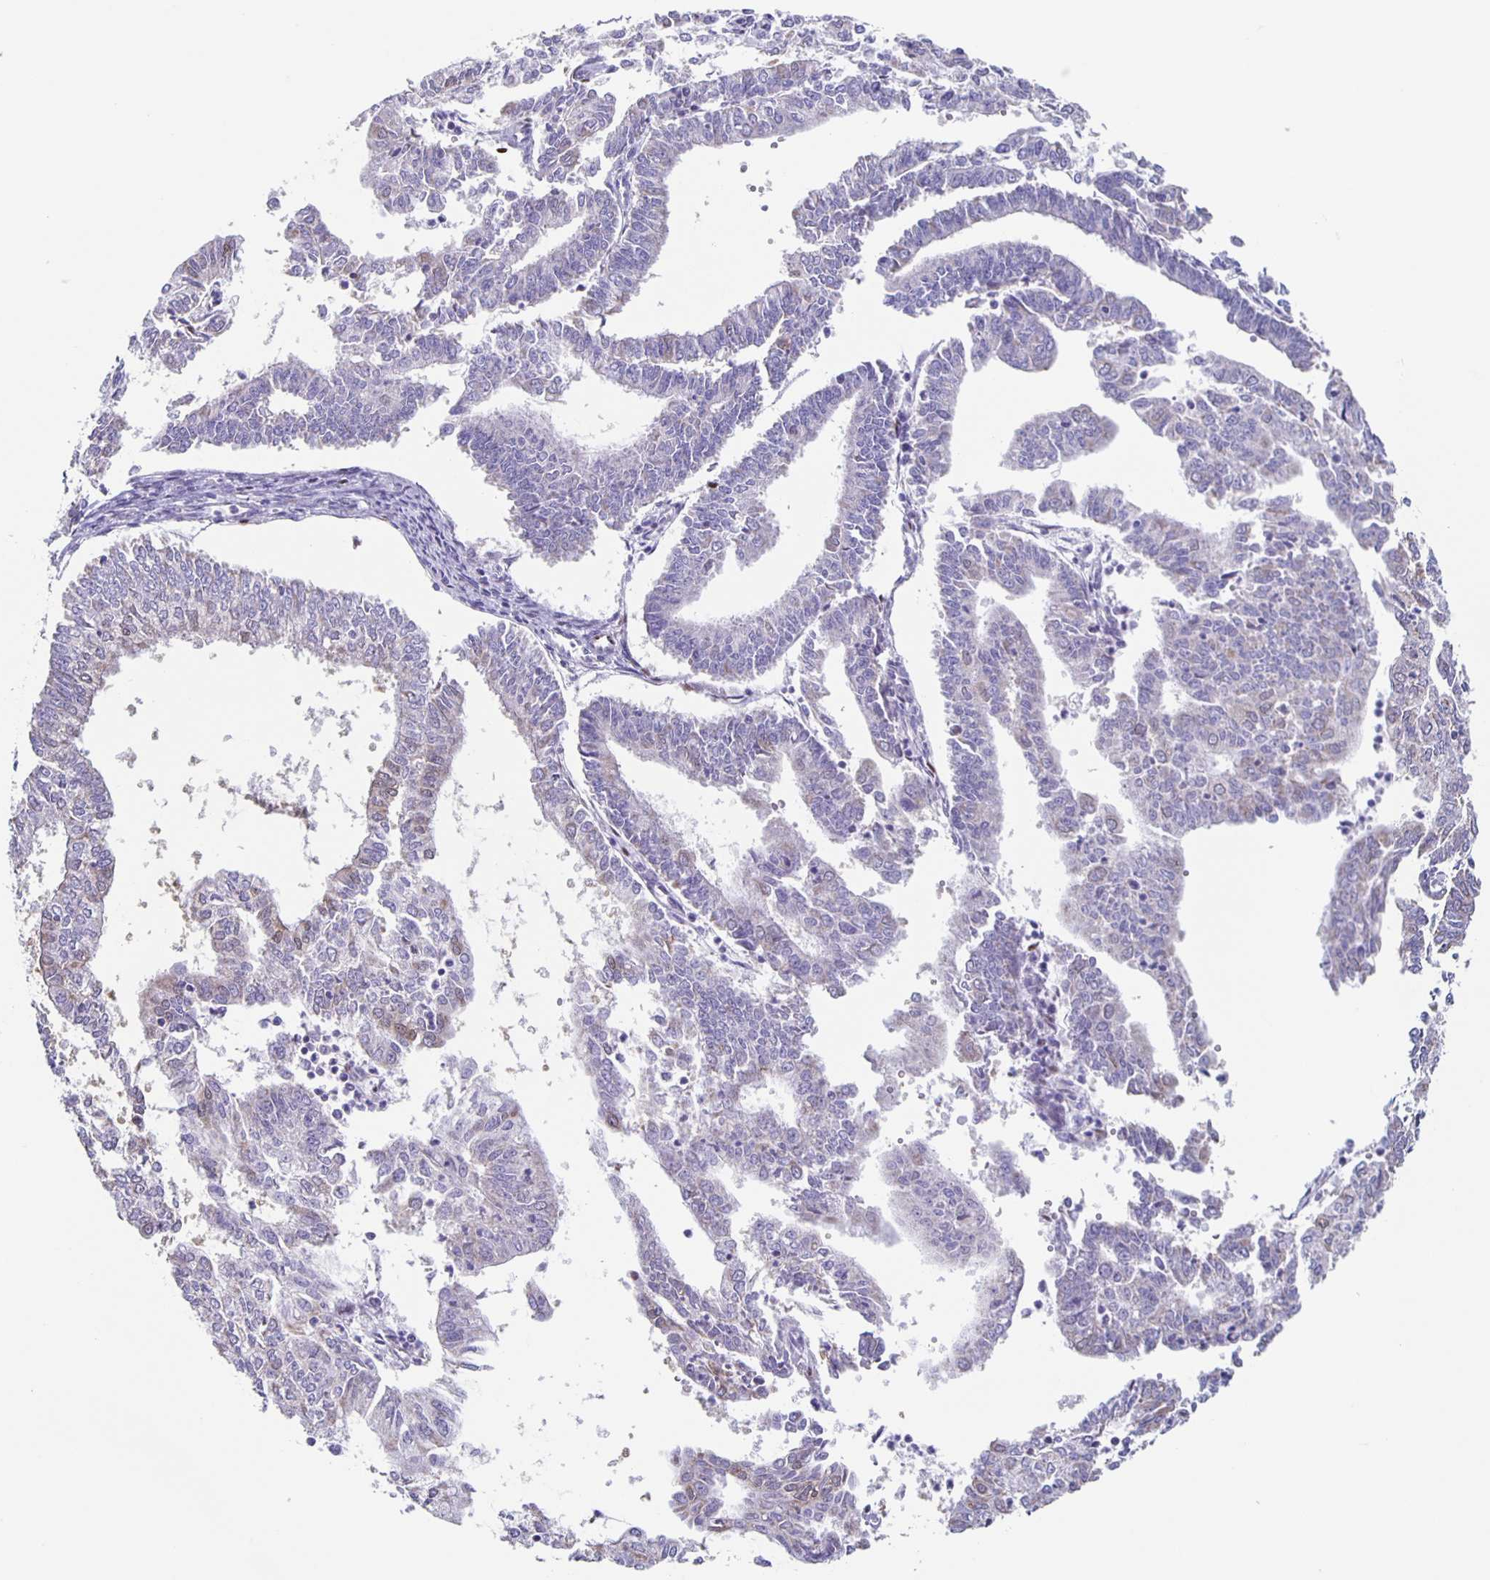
{"staining": {"intensity": "negative", "quantity": "none", "location": "none"}, "tissue": "endometrial cancer", "cell_type": "Tumor cells", "image_type": "cancer", "snomed": [{"axis": "morphology", "description": "Adenocarcinoma, NOS"}, {"axis": "topography", "description": "Endometrium"}], "caption": "High power microscopy photomicrograph of an immunohistochemistry photomicrograph of adenocarcinoma (endometrial), revealing no significant expression in tumor cells.", "gene": "TPPP", "patient": {"sex": "female", "age": 61}}